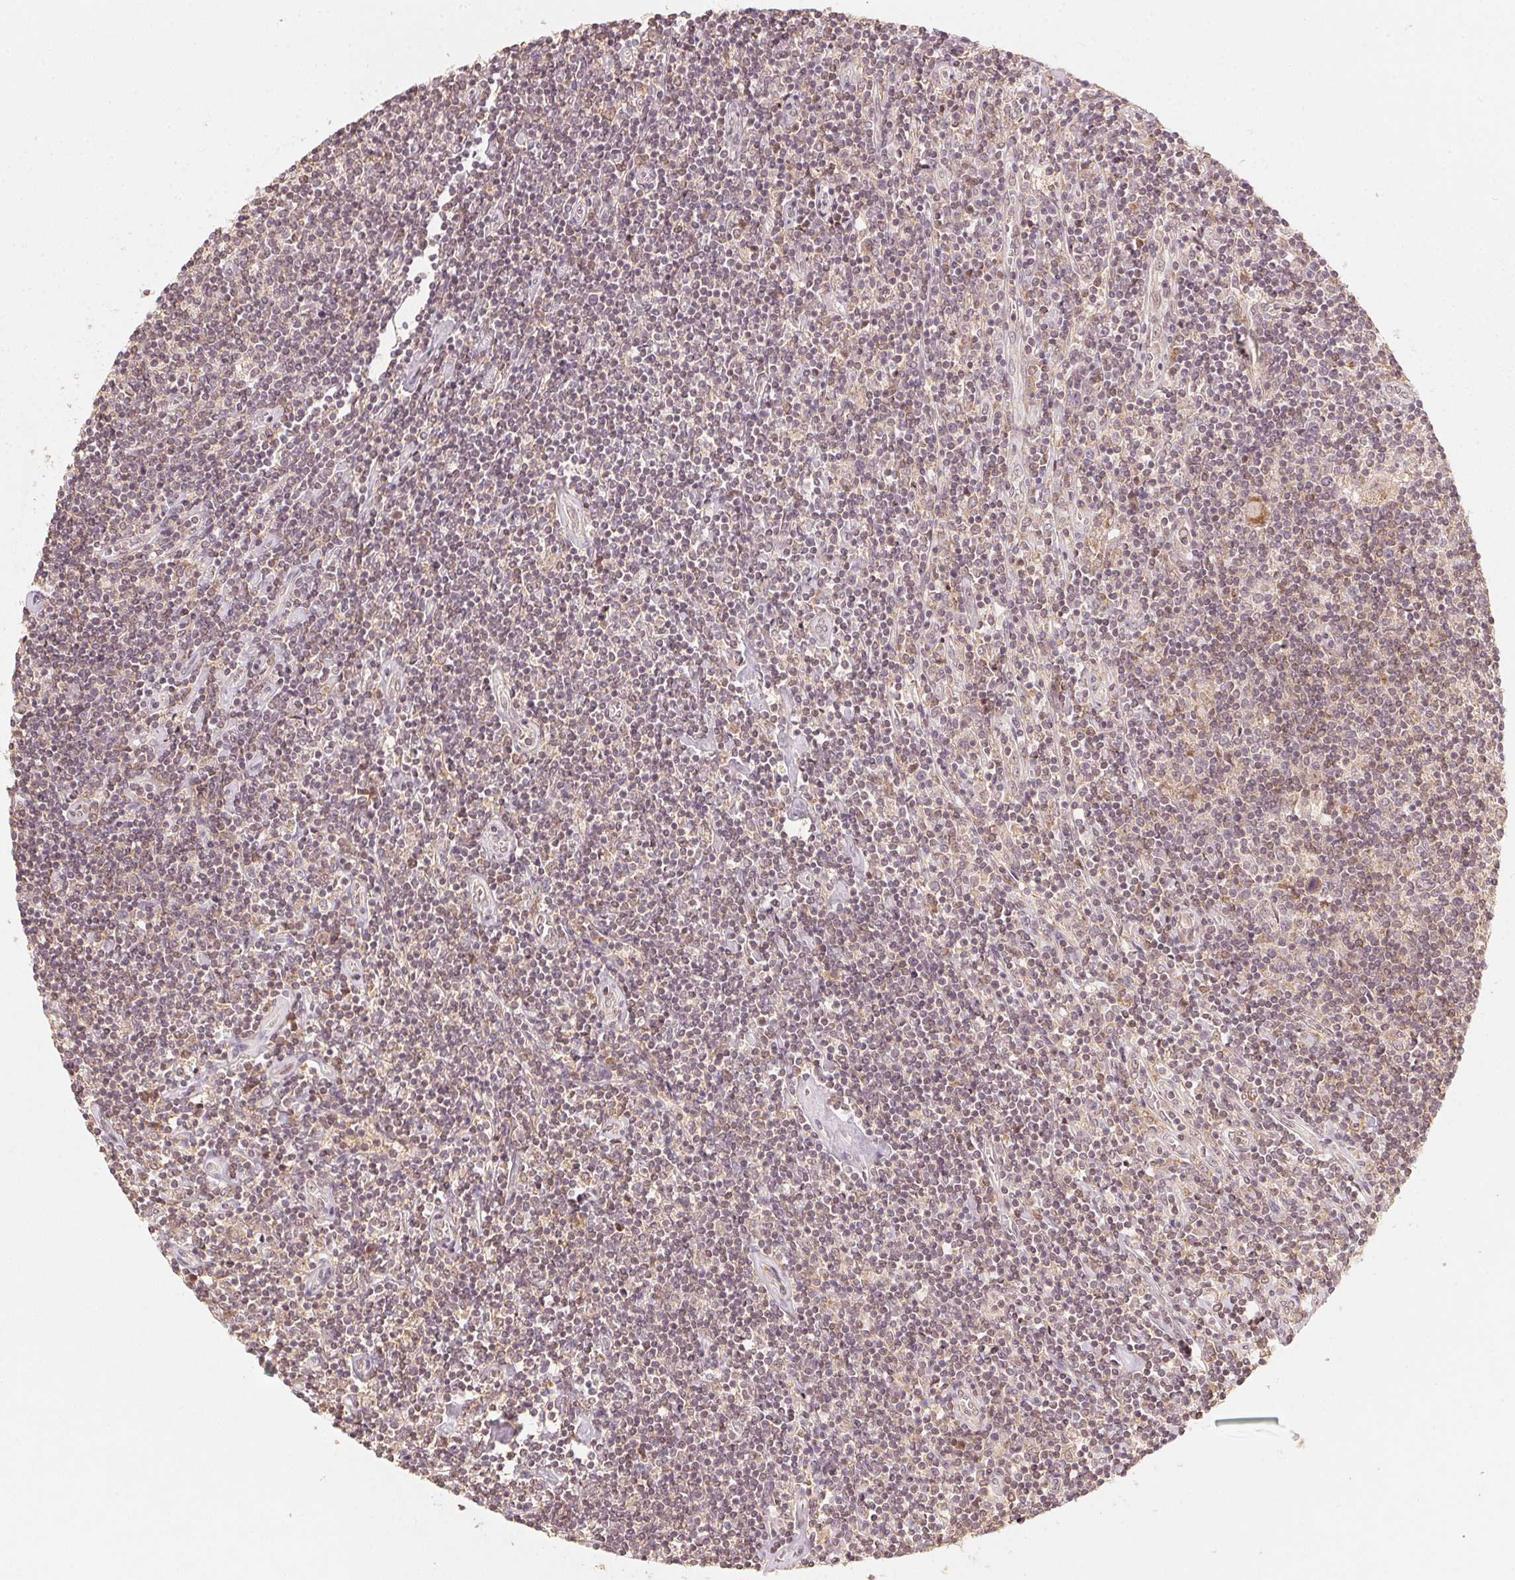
{"staining": {"intensity": "weak", "quantity": "25%-75%", "location": "cytoplasmic/membranous"}, "tissue": "lymphoma", "cell_type": "Tumor cells", "image_type": "cancer", "snomed": [{"axis": "morphology", "description": "Hodgkin's disease, NOS"}, {"axis": "topography", "description": "Lymph node"}], "caption": "This is an image of immunohistochemistry staining of Hodgkin's disease, which shows weak staining in the cytoplasmic/membranous of tumor cells.", "gene": "C2orf73", "patient": {"sex": "male", "age": 40}}